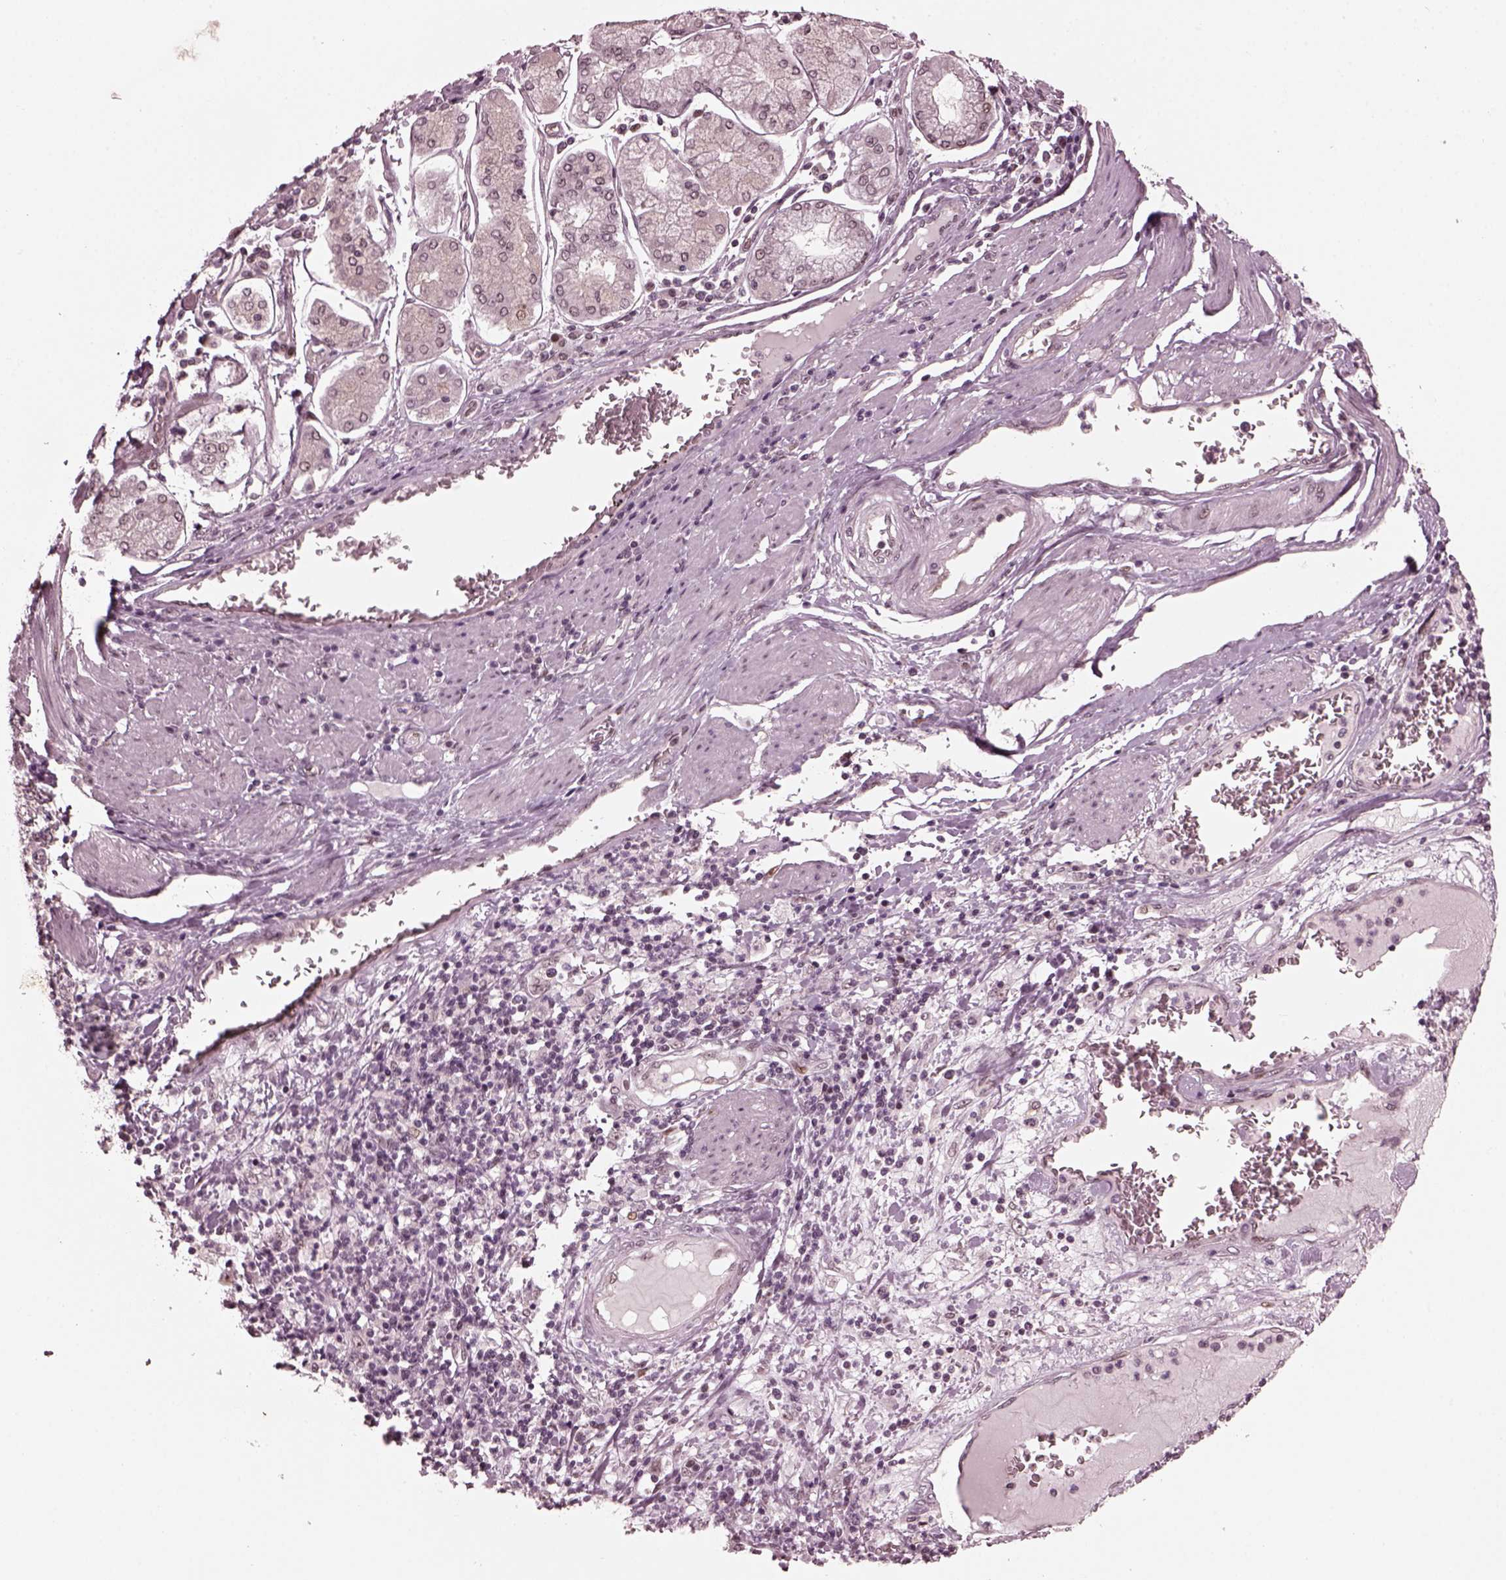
{"staining": {"intensity": "negative", "quantity": "none", "location": "none"}, "tissue": "stomach cancer", "cell_type": "Tumor cells", "image_type": "cancer", "snomed": [{"axis": "morphology", "description": "Adenocarcinoma, NOS"}, {"axis": "topography", "description": "Stomach, upper"}], "caption": "Tumor cells are negative for brown protein staining in stomach cancer (adenocarcinoma).", "gene": "TRIB3", "patient": {"sex": "male", "age": 68}}